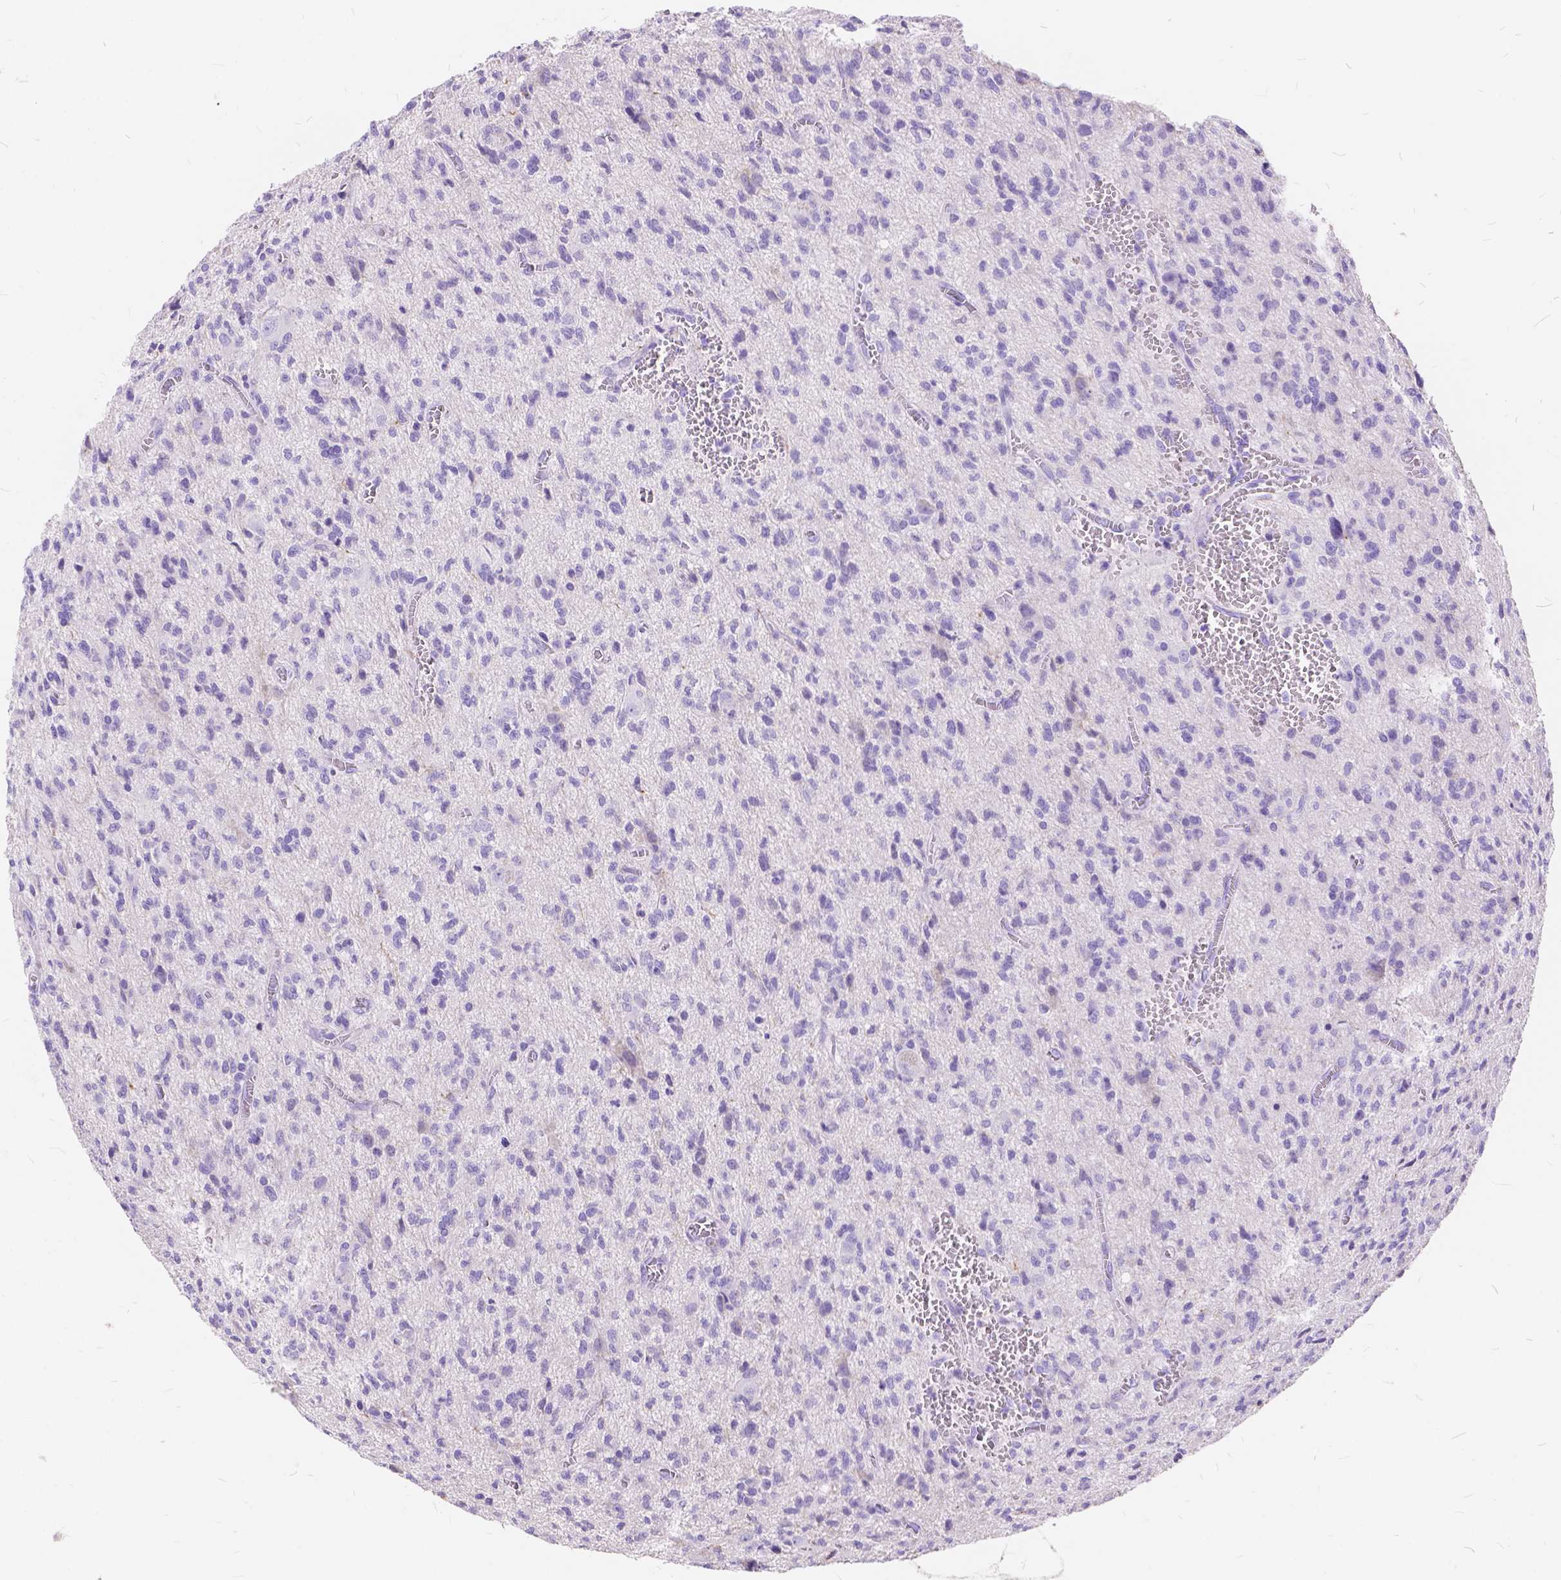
{"staining": {"intensity": "negative", "quantity": "none", "location": "none"}, "tissue": "glioma", "cell_type": "Tumor cells", "image_type": "cancer", "snomed": [{"axis": "morphology", "description": "Glioma, malignant, Low grade"}, {"axis": "topography", "description": "Brain"}], "caption": "This is a micrograph of immunohistochemistry (IHC) staining of low-grade glioma (malignant), which shows no positivity in tumor cells.", "gene": "FOXL2", "patient": {"sex": "male", "age": 64}}